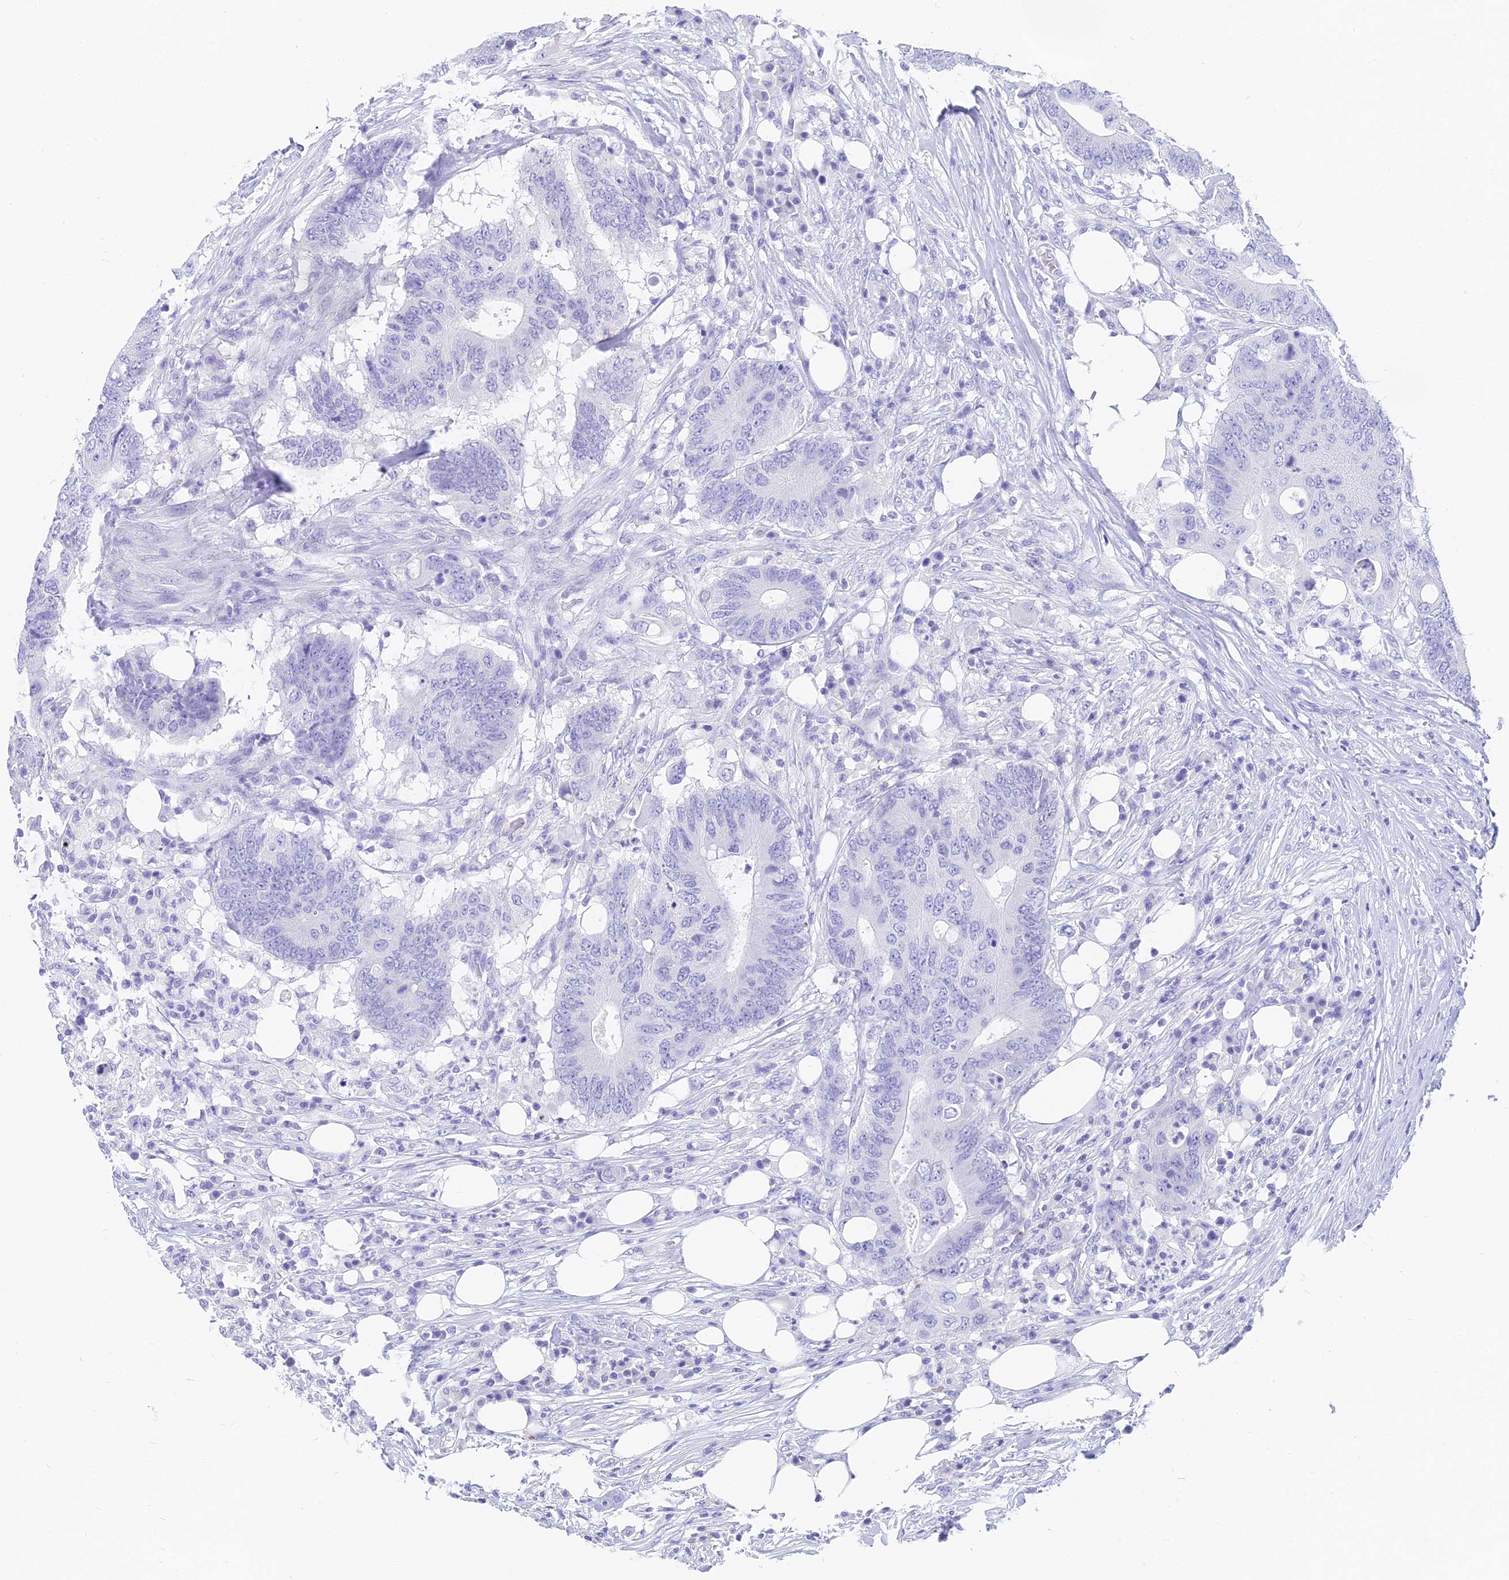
{"staining": {"intensity": "negative", "quantity": "none", "location": "none"}, "tissue": "colorectal cancer", "cell_type": "Tumor cells", "image_type": "cancer", "snomed": [{"axis": "morphology", "description": "Adenocarcinoma, NOS"}, {"axis": "topography", "description": "Colon"}], "caption": "A histopathology image of human colorectal cancer (adenocarcinoma) is negative for staining in tumor cells.", "gene": "SLC36A2", "patient": {"sex": "male", "age": 71}}